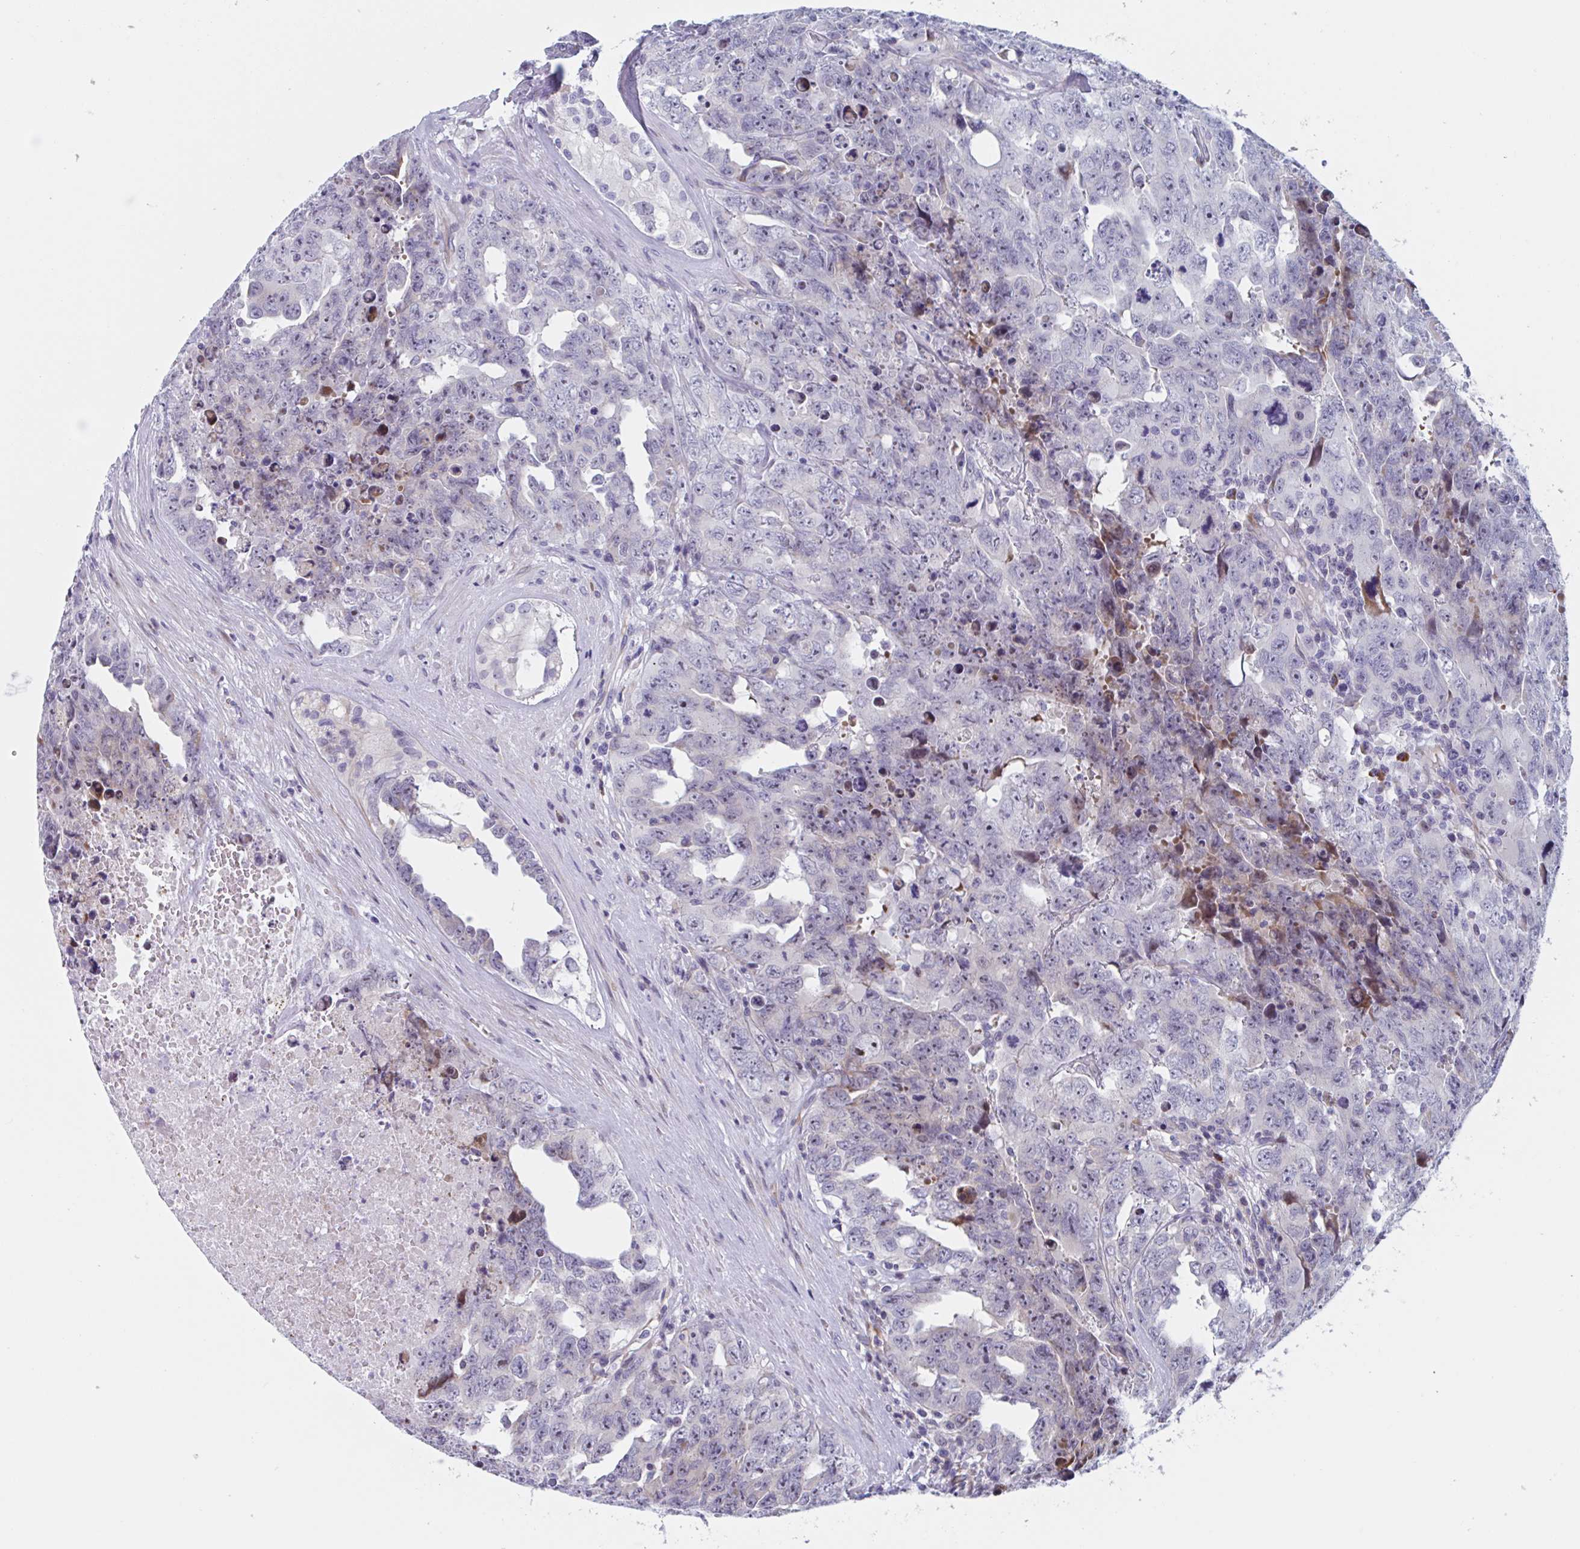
{"staining": {"intensity": "weak", "quantity": "<25%", "location": "cytoplasmic/membranous"}, "tissue": "testis cancer", "cell_type": "Tumor cells", "image_type": "cancer", "snomed": [{"axis": "morphology", "description": "Carcinoma, Embryonal, NOS"}, {"axis": "topography", "description": "Testis"}], "caption": "Tumor cells show no significant staining in embryonal carcinoma (testis). (Immunohistochemistry, brightfield microscopy, high magnification).", "gene": "DUXA", "patient": {"sex": "male", "age": 24}}